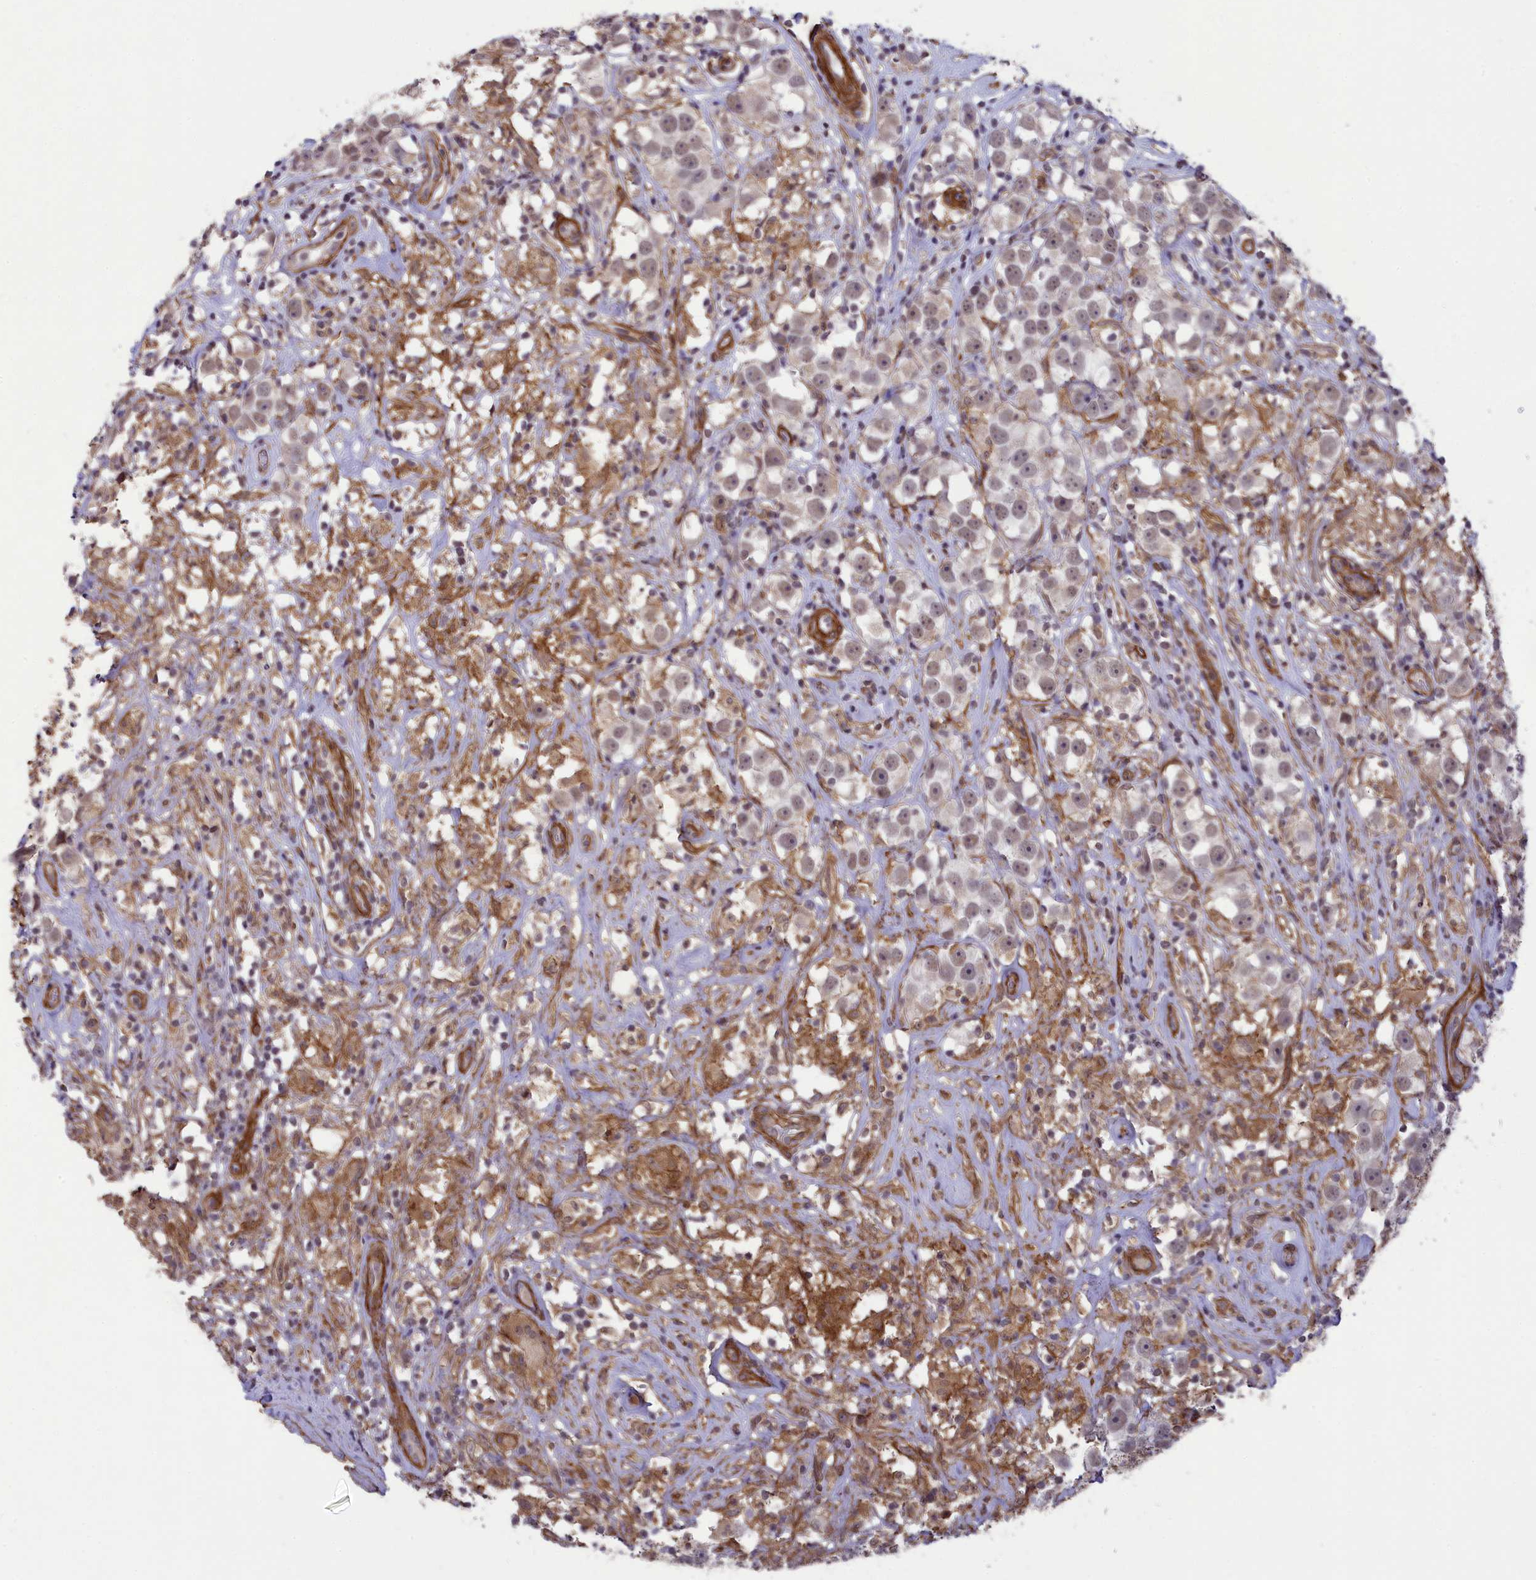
{"staining": {"intensity": "weak", "quantity": "<25%", "location": "nuclear"}, "tissue": "testis cancer", "cell_type": "Tumor cells", "image_type": "cancer", "snomed": [{"axis": "morphology", "description": "Seminoma, NOS"}, {"axis": "topography", "description": "Testis"}], "caption": "There is no significant positivity in tumor cells of testis cancer.", "gene": "TNS1", "patient": {"sex": "male", "age": 49}}